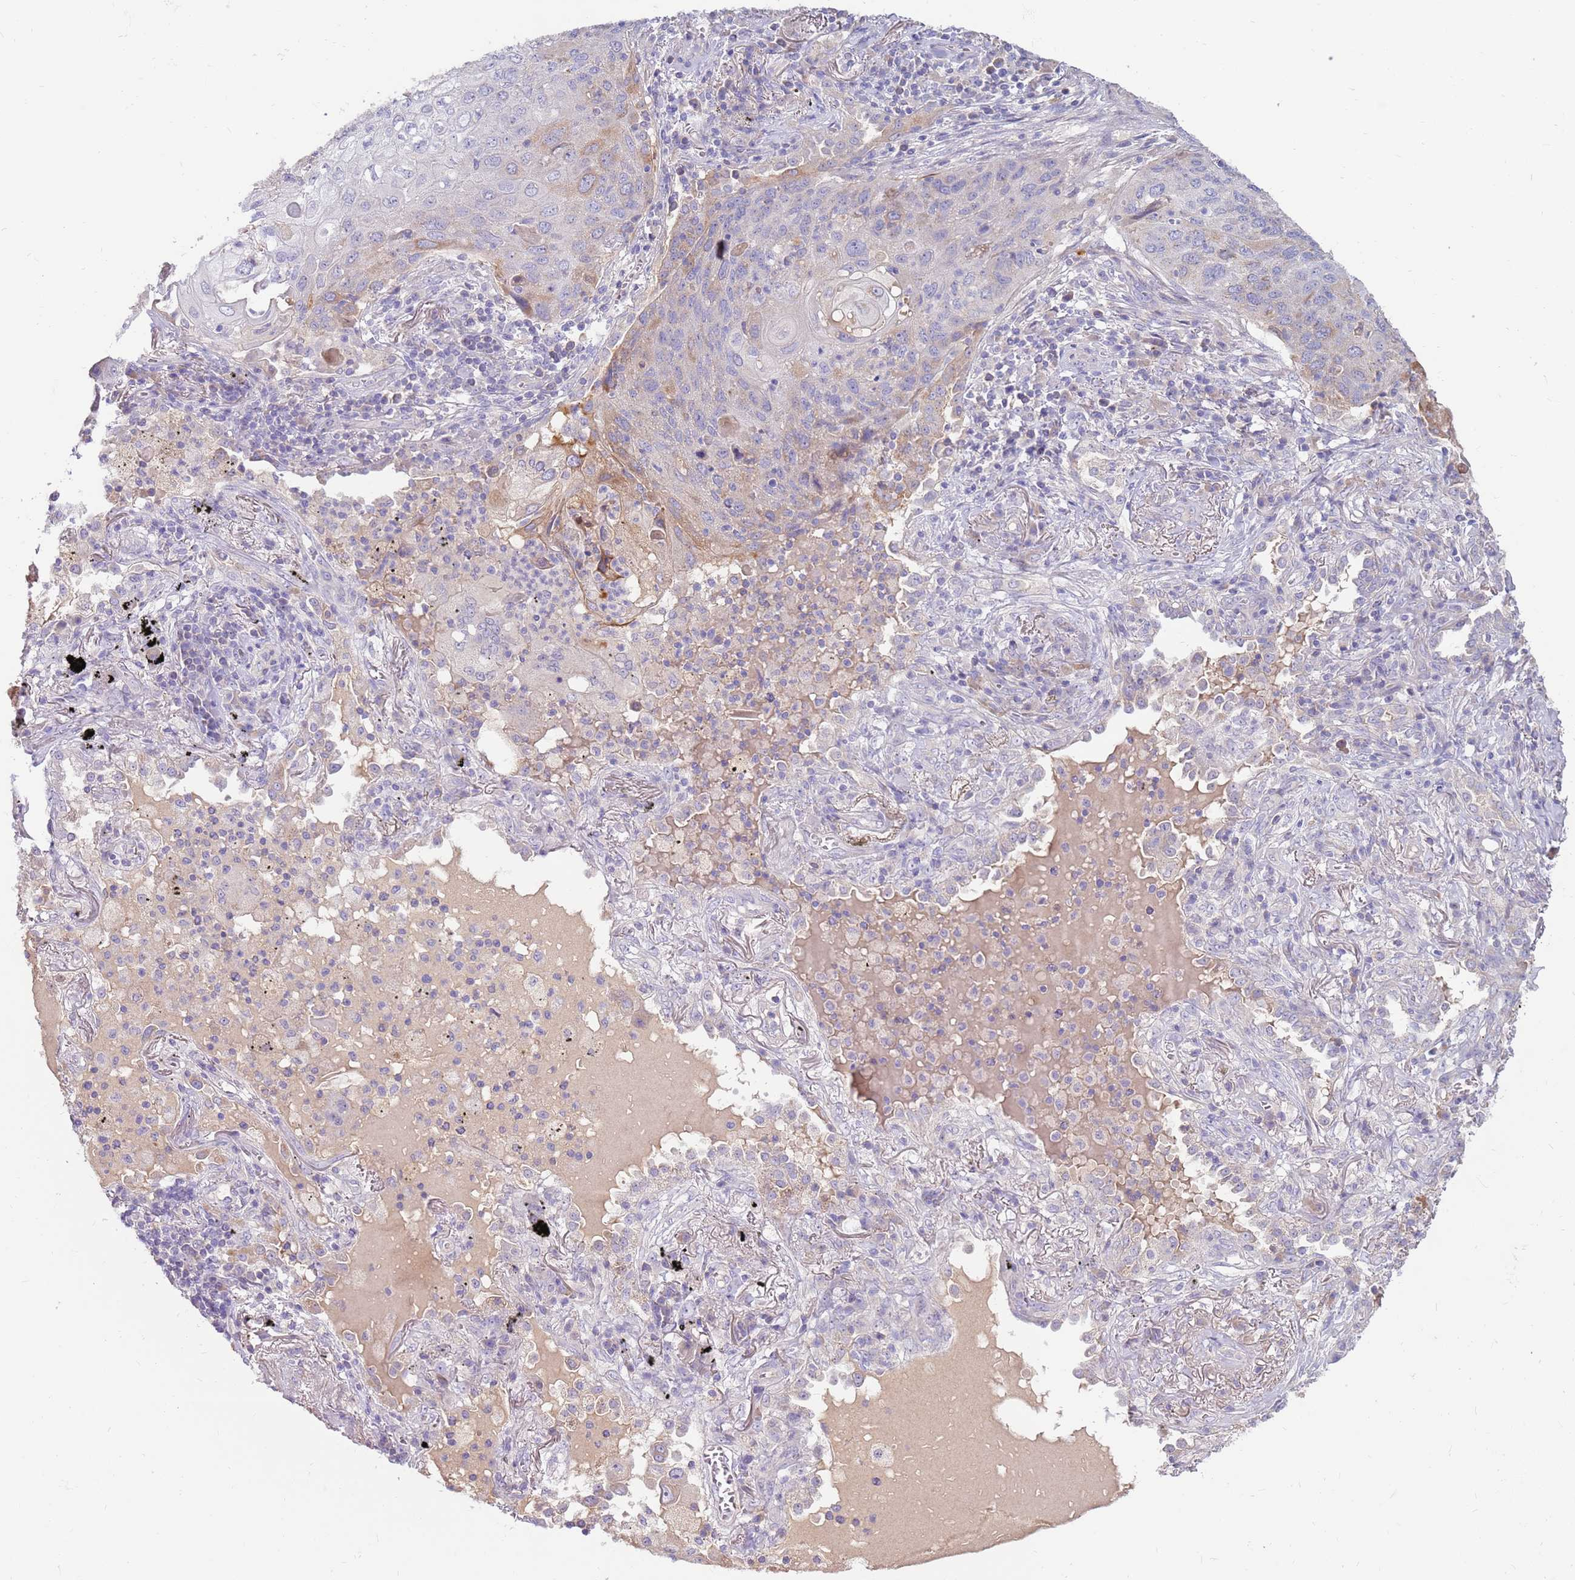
{"staining": {"intensity": "weak", "quantity": "<25%", "location": "cytoplasmic/membranous"}, "tissue": "lung cancer", "cell_type": "Tumor cells", "image_type": "cancer", "snomed": [{"axis": "morphology", "description": "Squamous cell carcinoma, NOS"}, {"axis": "topography", "description": "Lung"}], "caption": "Immunohistochemistry of human lung cancer (squamous cell carcinoma) displays no staining in tumor cells.", "gene": "SLC44A4", "patient": {"sex": "female", "age": 63}}